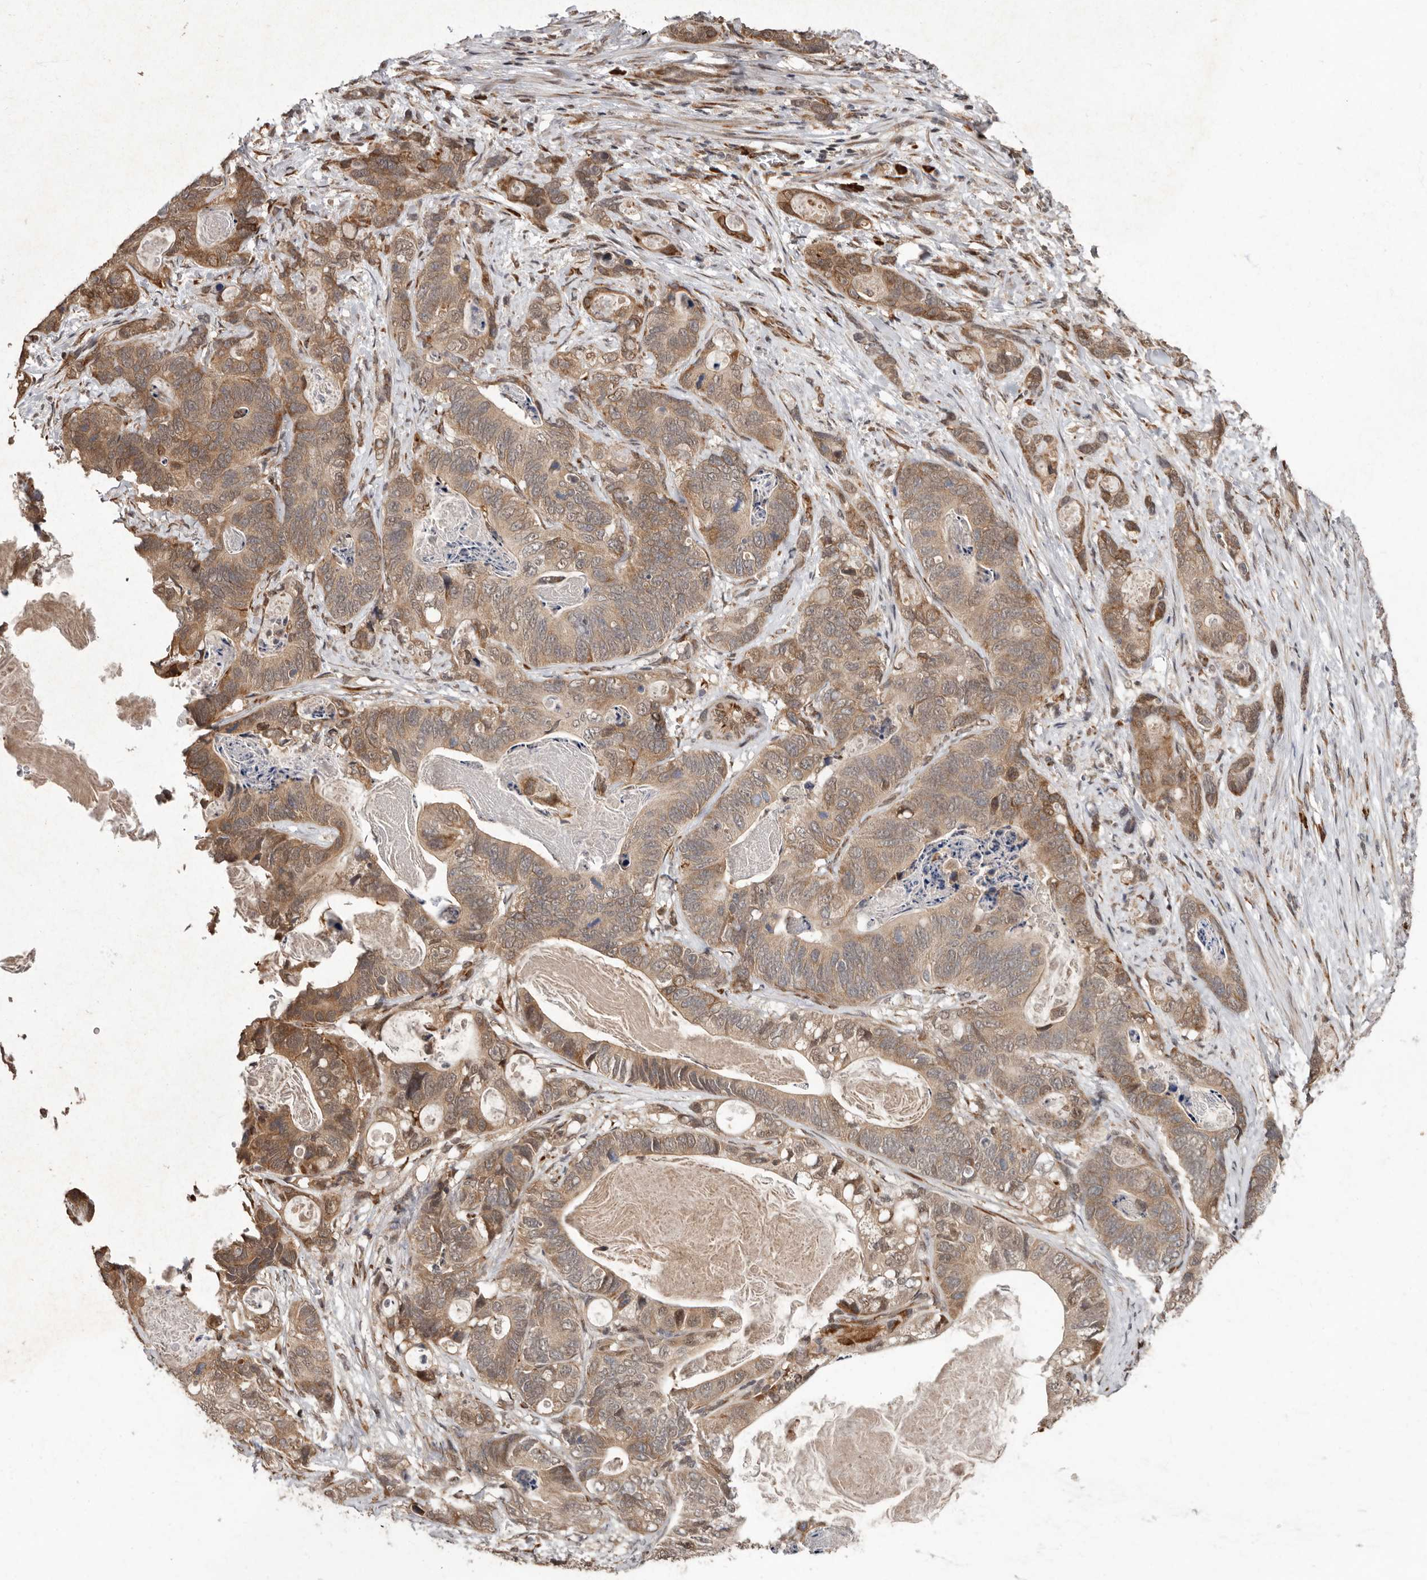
{"staining": {"intensity": "moderate", "quantity": ">75%", "location": "cytoplasmic/membranous"}, "tissue": "stomach cancer", "cell_type": "Tumor cells", "image_type": "cancer", "snomed": [{"axis": "morphology", "description": "Normal tissue, NOS"}, {"axis": "morphology", "description": "Adenocarcinoma, NOS"}, {"axis": "topography", "description": "Stomach"}], "caption": "Approximately >75% of tumor cells in human adenocarcinoma (stomach) demonstrate moderate cytoplasmic/membranous protein expression as visualized by brown immunohistochemical staining.", "gene": "LRGUK", "patient": {"sex": "female", "age": 89}}